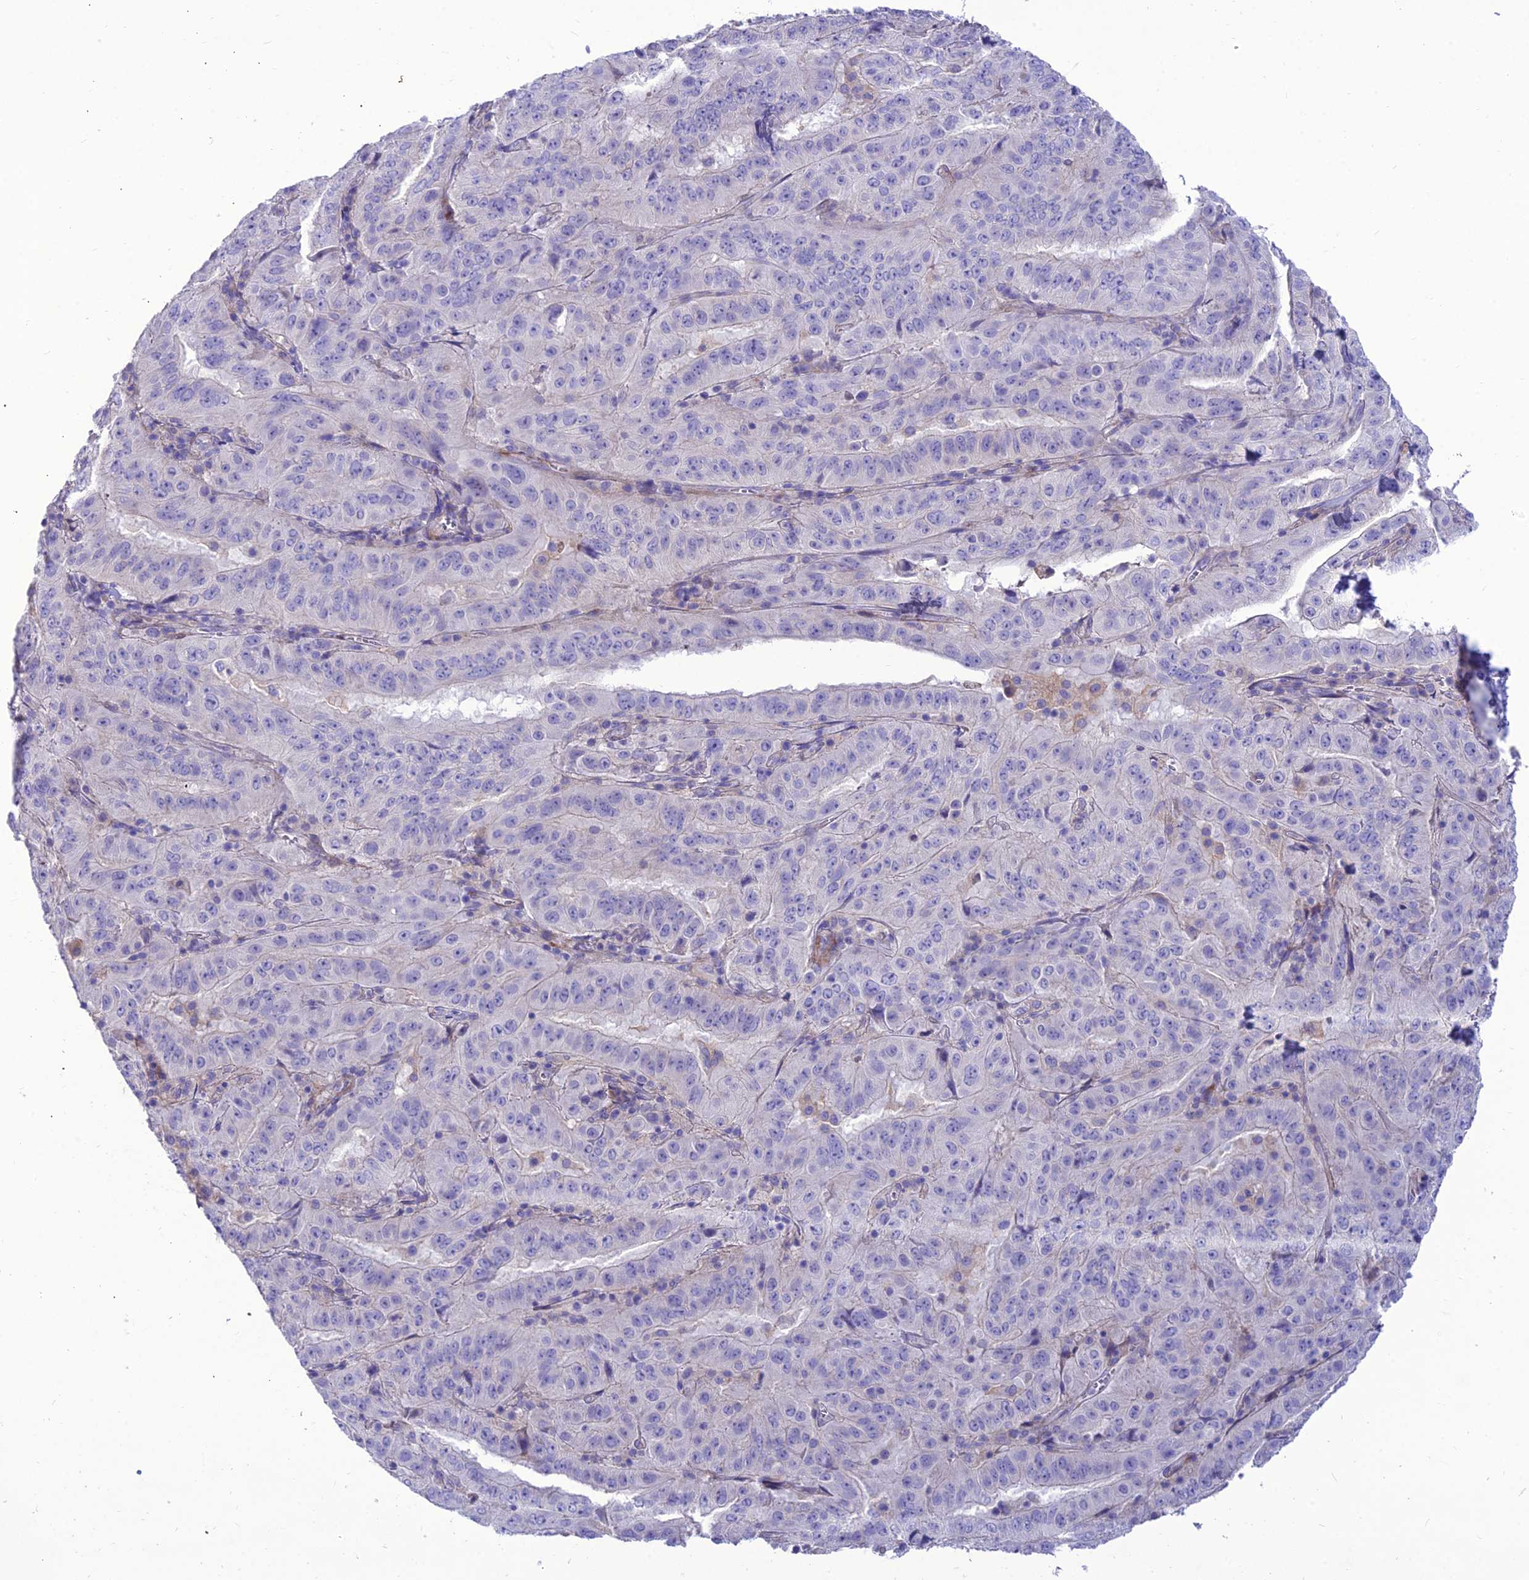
{"staining": {"intensity": "negative", "quantity": "none", "location": "none"}, "tissue": "pancreatic cancer", "cell_type": "Tumor cells", "image_type": "cancer", "snomed": [{"axis": "morphology", "description": "Adenocarcinoma, NOS"}, {"axis": "topography", "description": "Pancreas"}], "caption": "DAB (3,3'-diaminobenzidine) immunohistochemical staining of human adenocarcinoma (pancreatic) reveals no significant staining in tumor cells.", "gene": "TEKT3", "patient": {"sex": "male", "age": 63}}